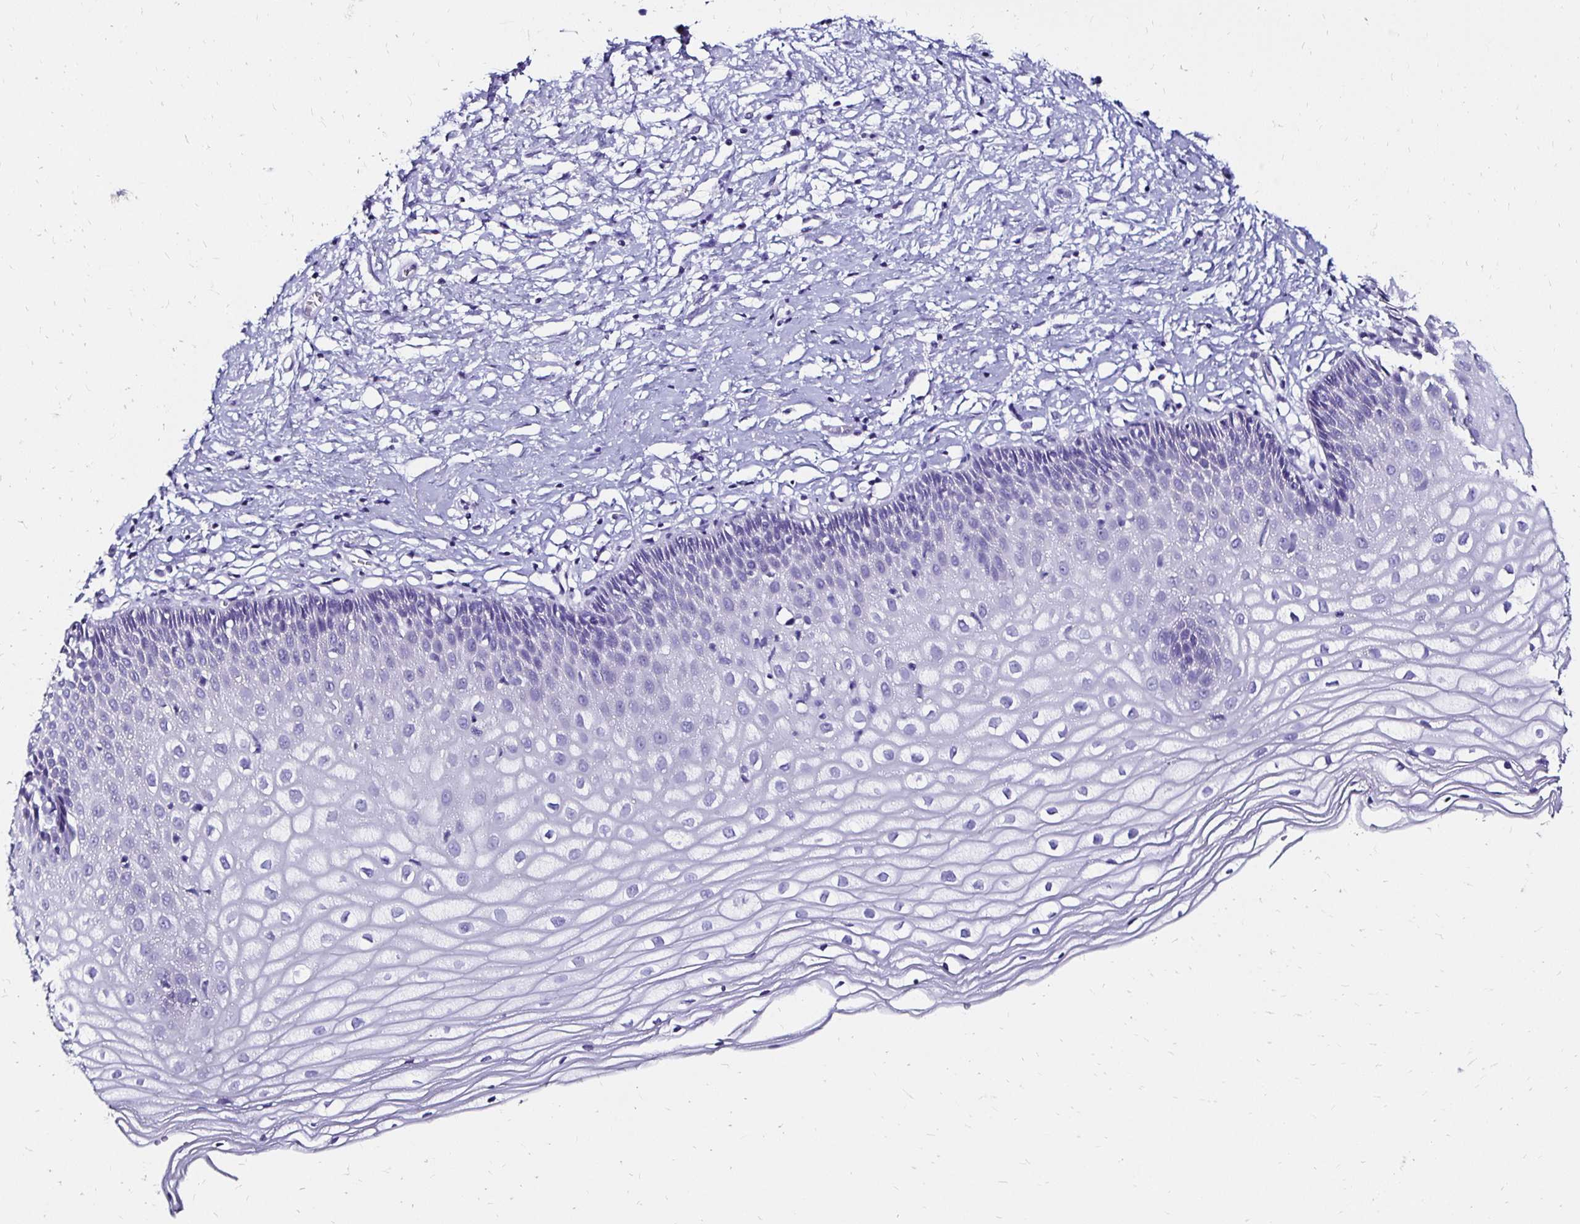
{"staining": {"intensity": "negative", "quantity": "none", "location": "none"}, "tissue": "cervix", "cell_type": "Glandular cells", "image_type": "normal", "snomed": [{"axis": "morphology", "description": "Normal tissue, NOS"}, {"axis": "topography", "description": "Cervix"}], "caption": "High power microscopy photomicrograph of an immunohistochemistry histopathology image of unremarkable cervix, revealing no significant positivity in glandular cells.", "gene": "KCNT1", "patient": {"sex": "female", "age": 36}}